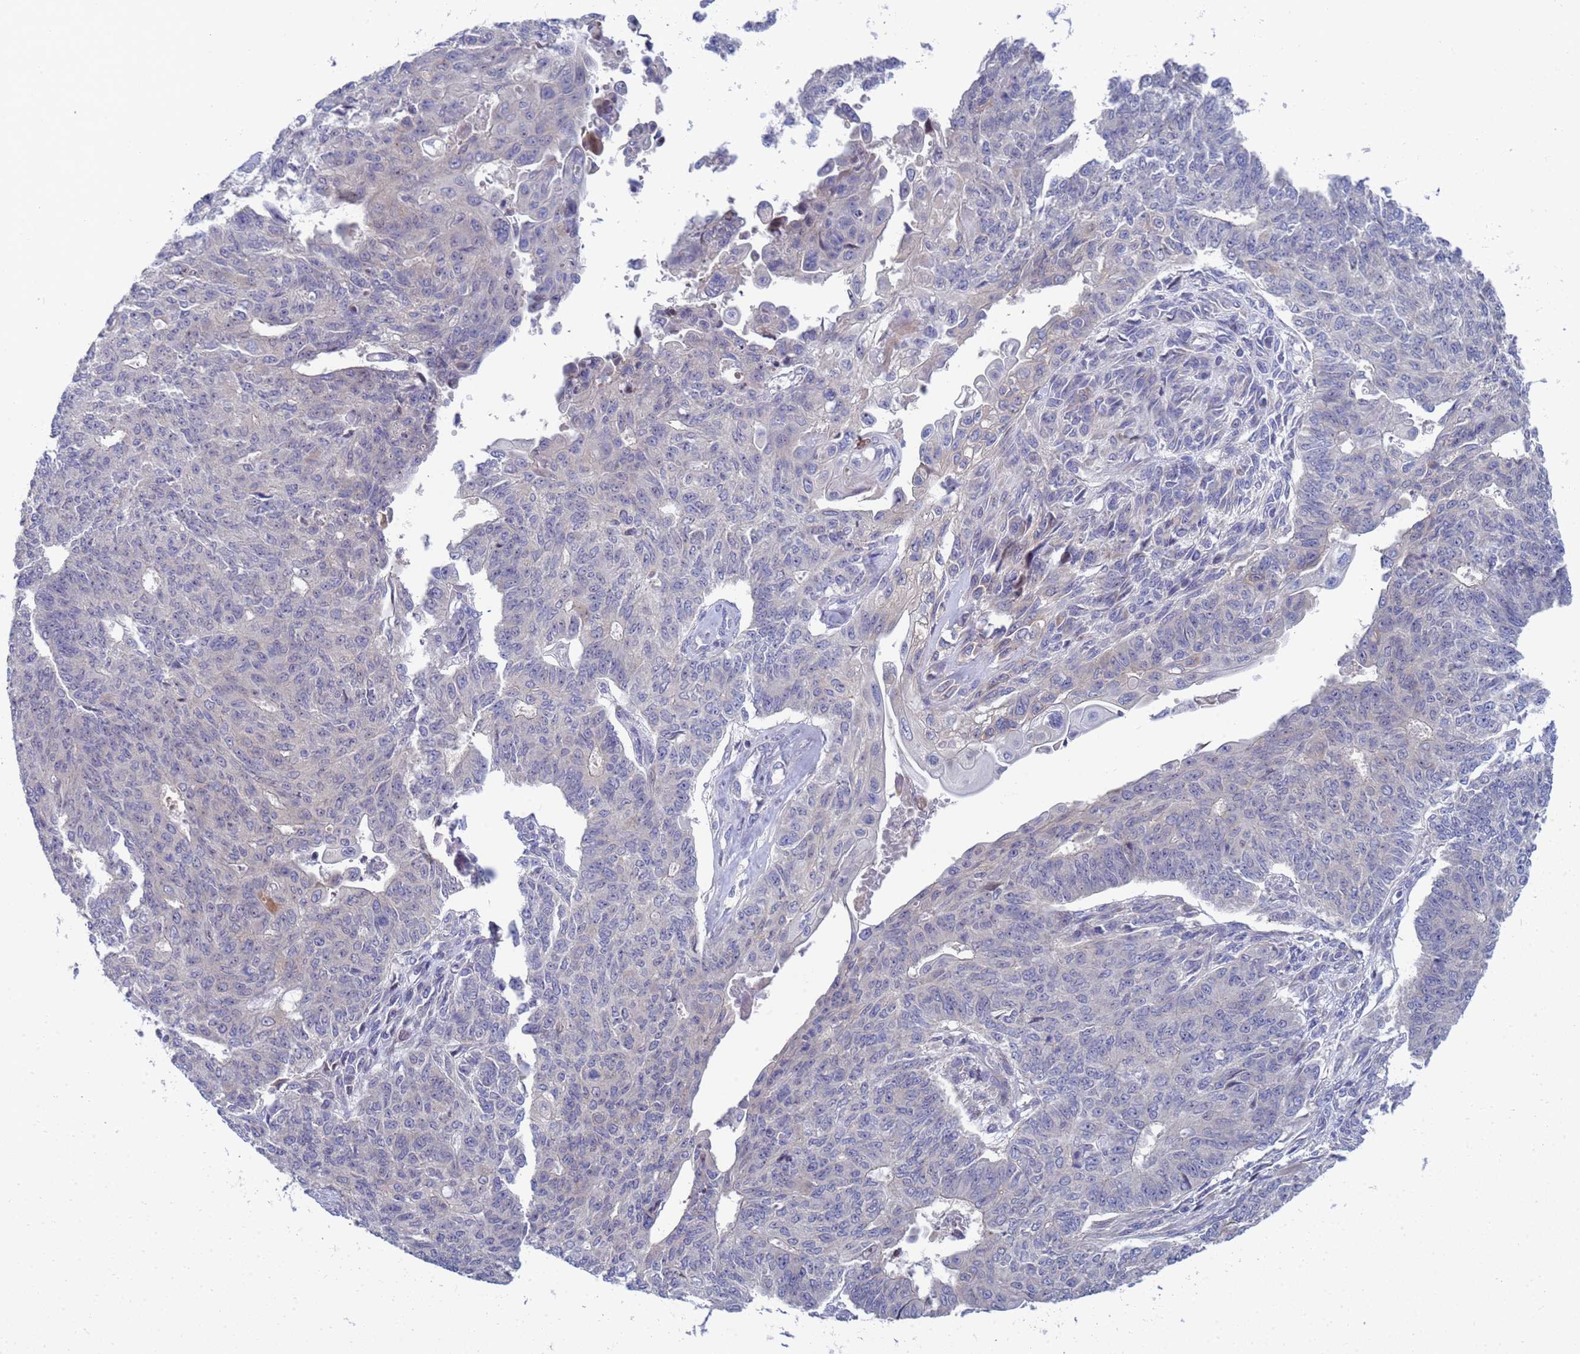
{"staining": {"intensity": "negative", "quantity": "none", "location": "none"}, "tissue": "endometrial cancer", "cell_type": "Tumor cells", "image_type": "cancer", "snomed": [{"axis": "morphology", "description": "Adenocarcinoma, NOS"}, {"axis": "topography", "description": "Endometrium"}], "caption": "Immunohistochemical staining of human endometrial cancer (adenocarcinoma) reveals no significant positivity in tumor cells.", "gene": "ENOSF1", "patient": {"sex": "female", "age": 32}}